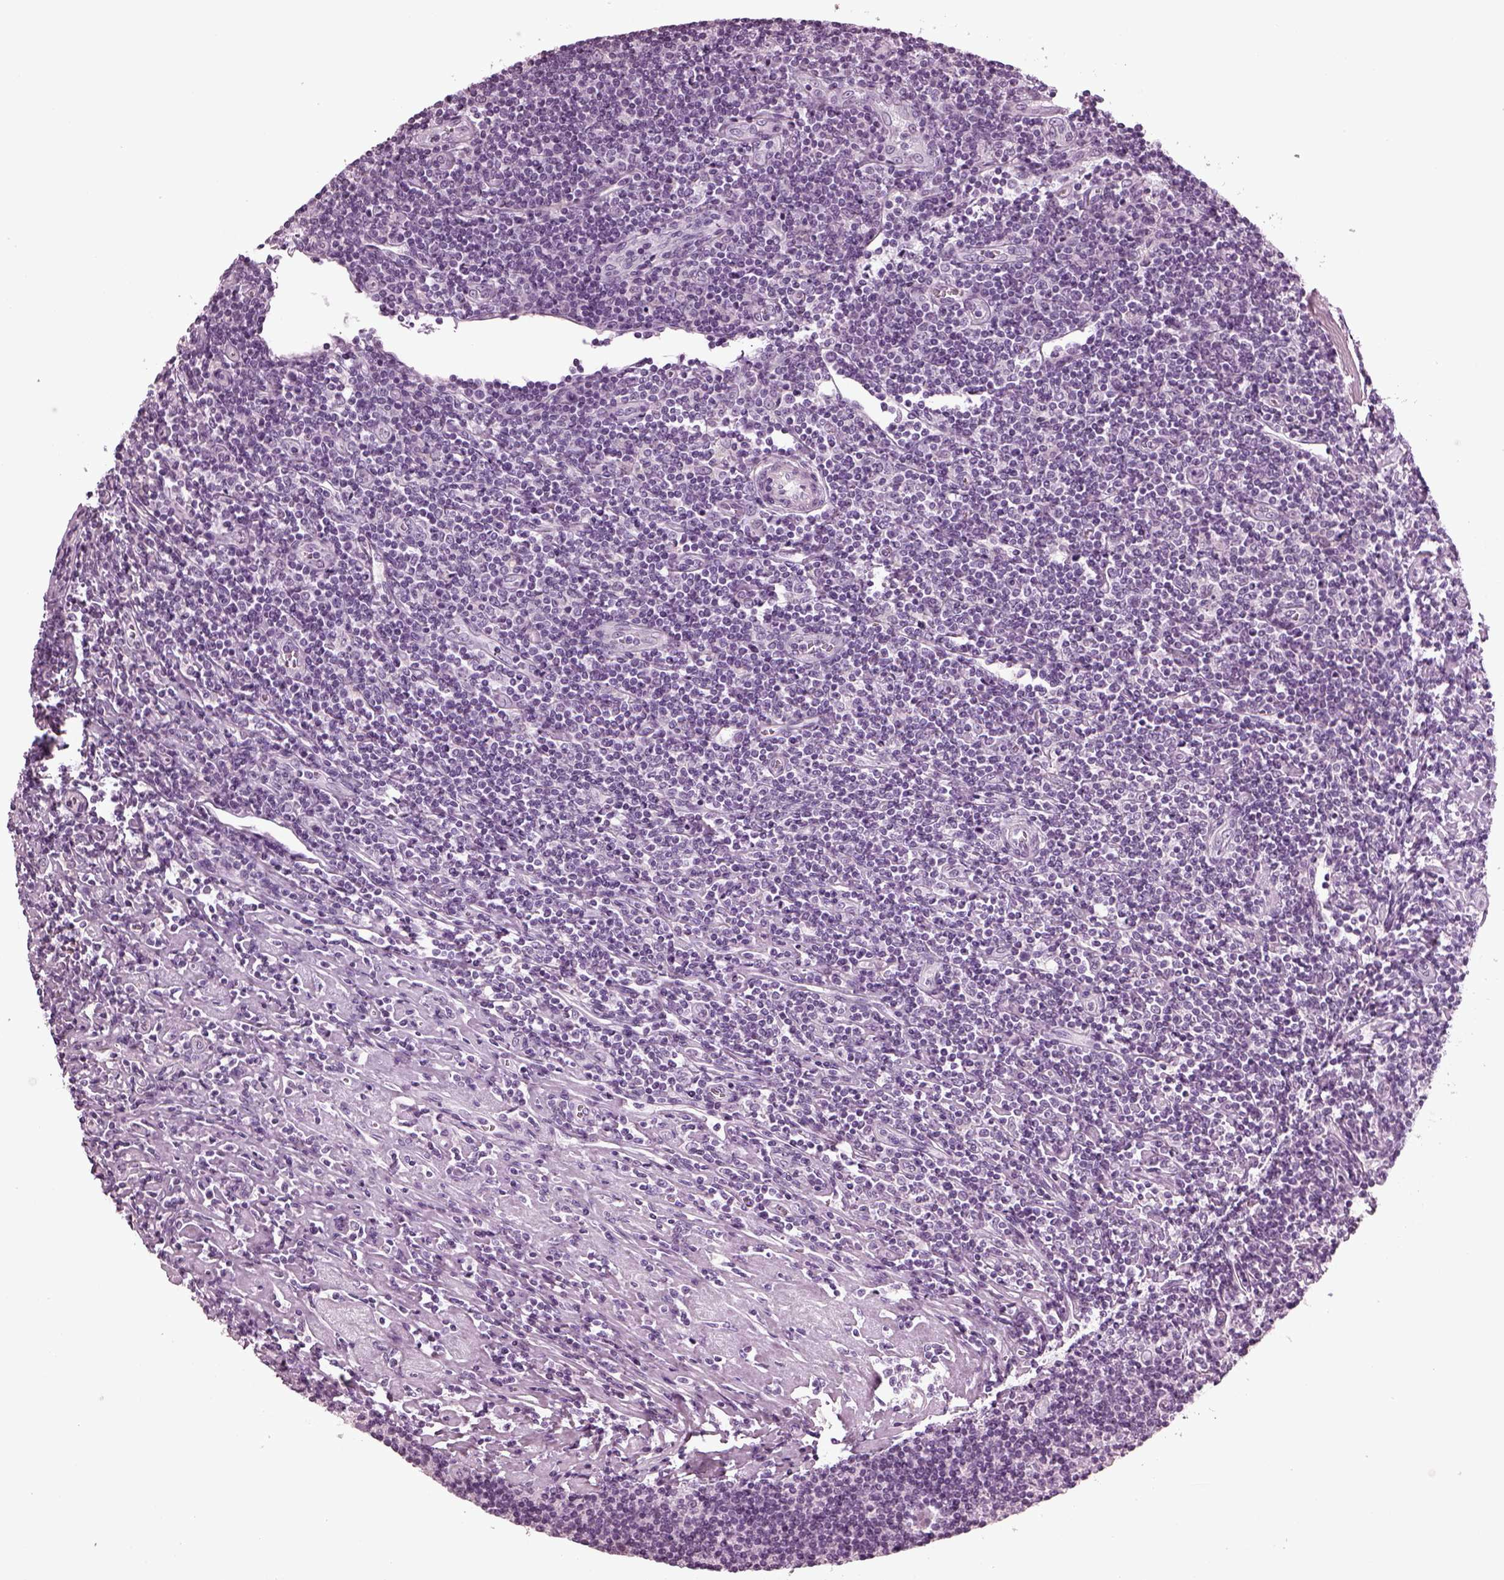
{"staining": {"intensity": "negative", "quantity": "none", "location": "none"}, "tissue": "lymphoma", "cell_type": "Tumor cells", "image_type": "cancer", "snomed": [{"axis": "morphology", "description": "Hodgkin's disease, NOS"}, {"axis": "topography", "description": "Lymph node"}], "caption": "A photomicrograph of human lymphoma is negative for staining in tumor cells.", "gene": "SLC6A17", "patient": {"sex": "male", "age": 40}}